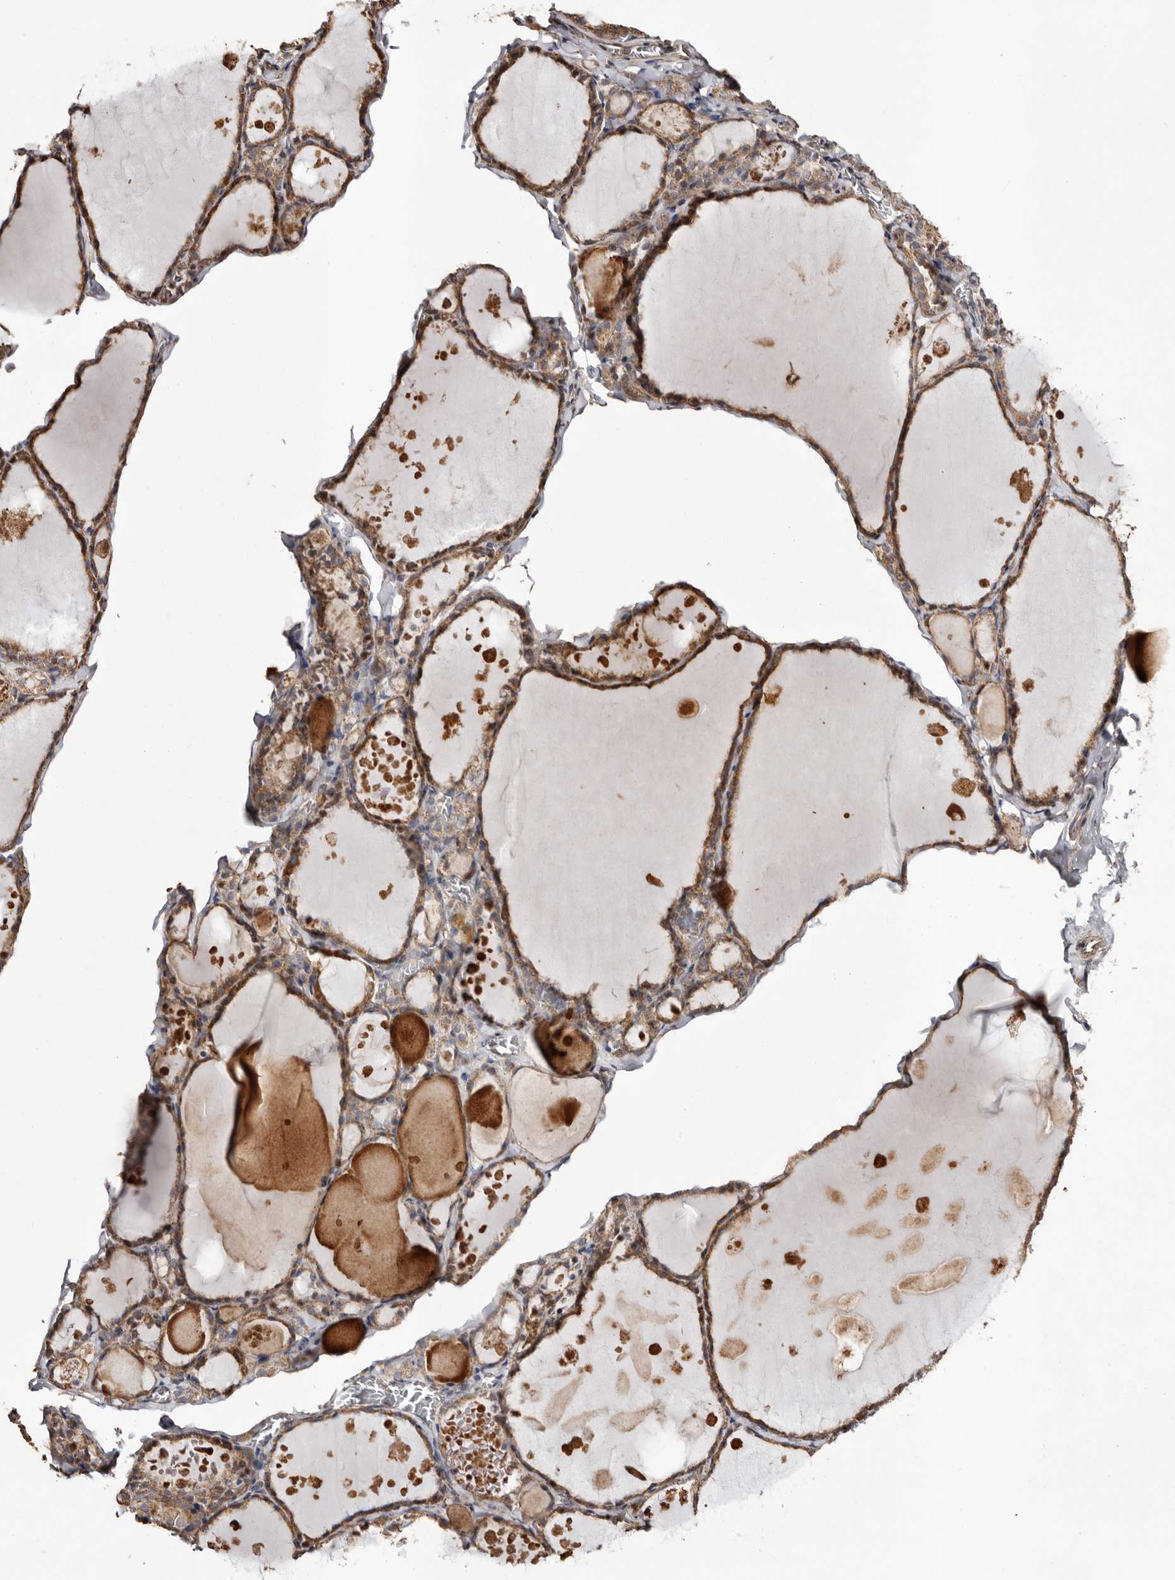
{"staining": {"intensity": "moderate", "quantity": ">75%", "location": "cytoplasmic/membranous"}, "tissue": "thyroid gland", "cell_type": "Glandular cells", "image_type": "normal", "snomed": [{"axis": "morphology", "description": "Normal tissue, NOS"}, {"axis": "topography", "description": "Thyroid gland"}], "caption": "DAB immunohistochemical staining of benign human thyroid gland demonstrates moderate cytoplasmic/membranous protein staining in about >75% of glandular cells.", "gene": "MACC1", "patient": {"sex": "male", "age": 56}}